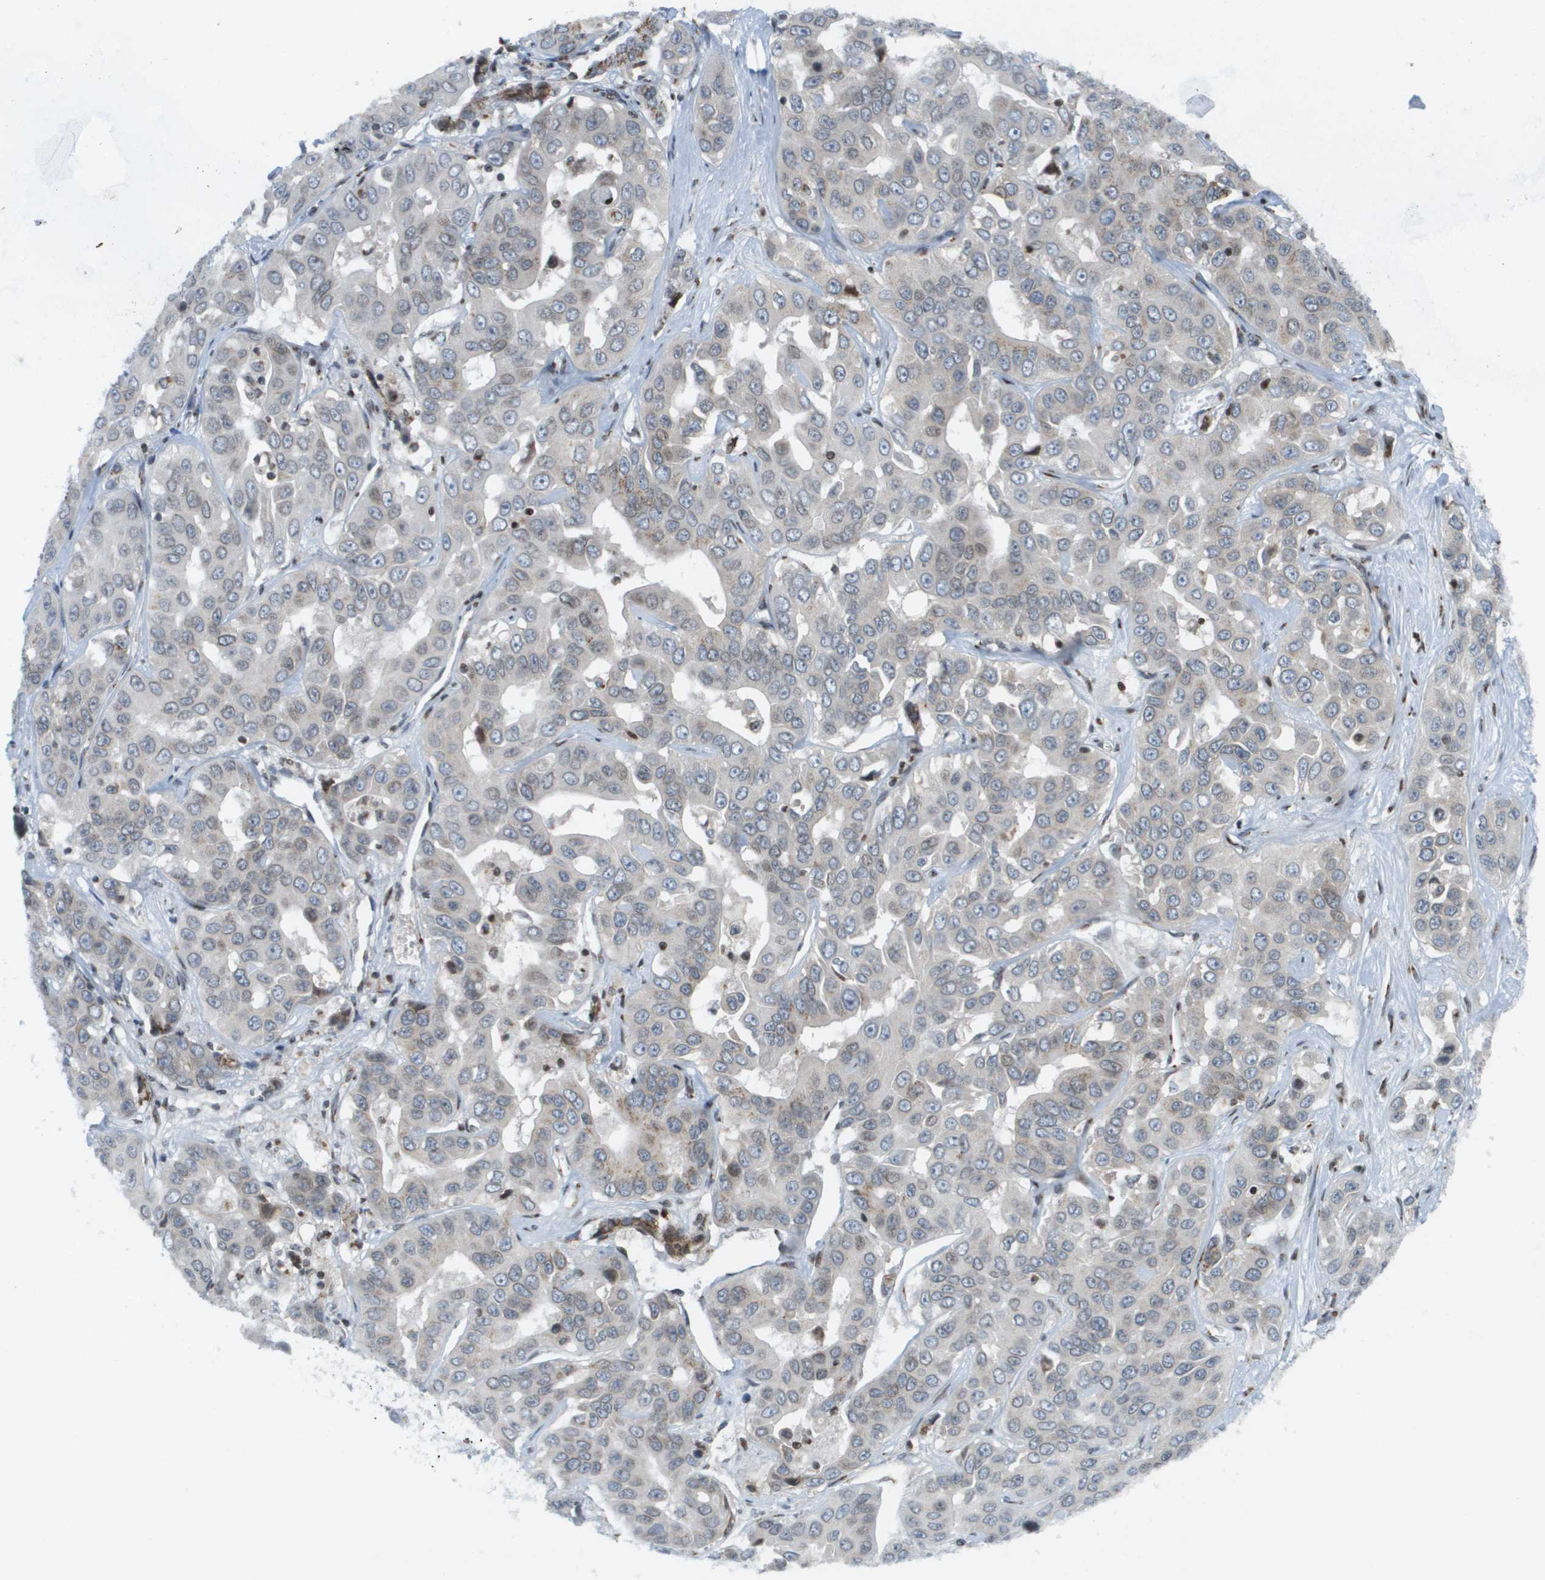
{"staining": {"intensity": "moderate", "quantity": "<25%", "location": "cytoplasmic/membranous,nuclear"}, "tissue": "liver cancer", "cell_type": "Tumor cells", "image_type": "cancer", "snomed": [{"axis": "morphology", "description": "Cholangiocarcinoma"}, {"axis": "topography", "description": "Liver"}], "caption": "A micrograph of human cholangiocarcinoma (liver) stained for a protein shows moderate cytoplasmic/membranous and nuclear brown staining in tumor cells.", "gene": "EVC", "patient": {"sex": "female", "age": 52}}